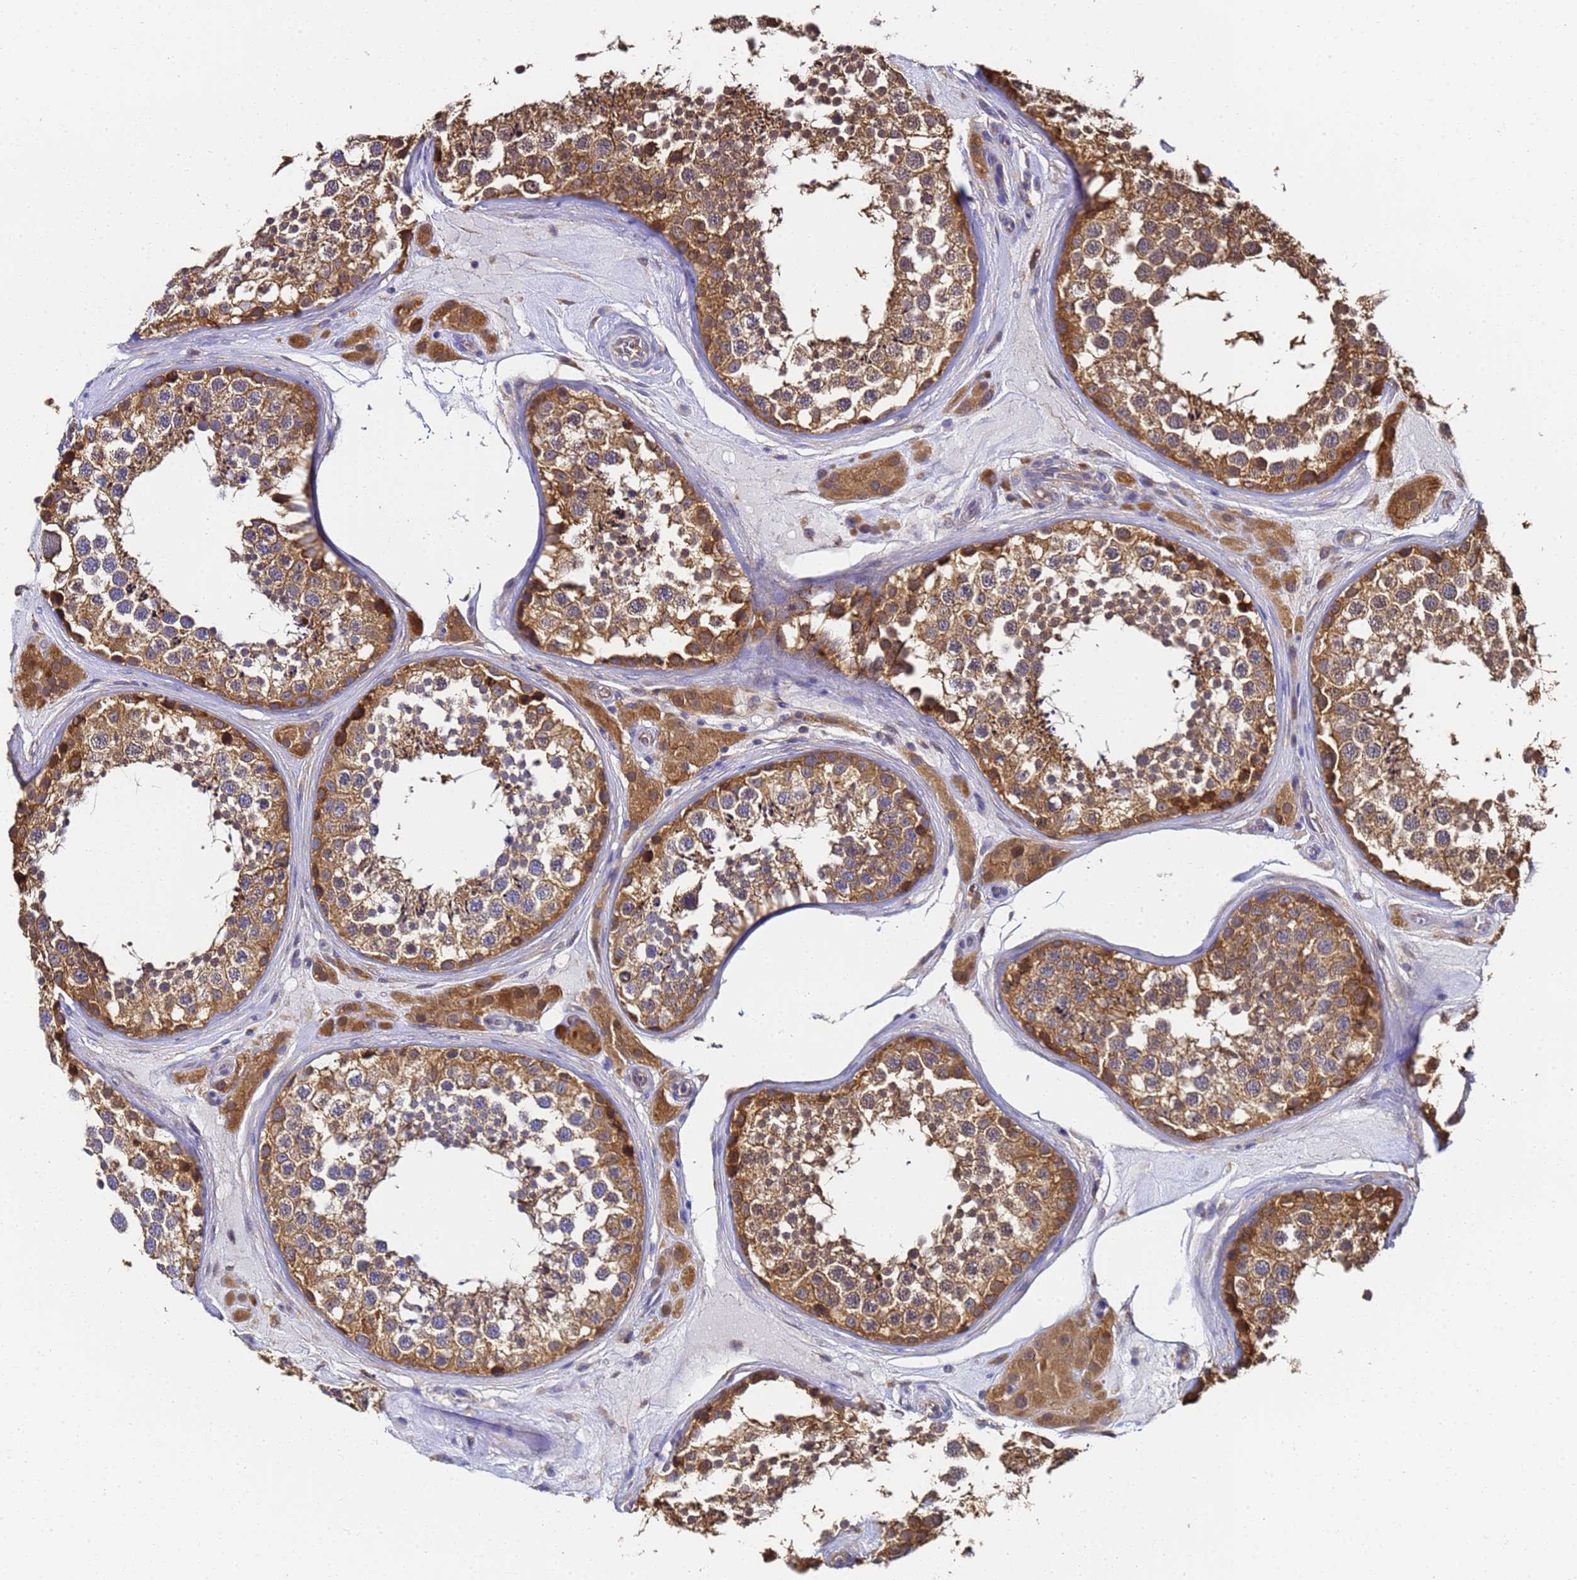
{"staining": {"intensity": "moderate", "quantity": ">75%", "location": "cytoplasmic/membranous"}, "tissue": "testis", "cell_type": "Cells in seminiferous ducts", "image_type": "normal", "snomed": [{"axis": "morphology", "description": "Normal tissue, NOS"}, {"axis": "topography", "description": "Testis"}], "caption": "Moderate cytoplasmic/membranous expression is present in about >75% of cells in seminiferous ducts in benign testis. (Stains: DAB in brown, nuclei in blue, Microscopy: brightfield microscopy at high magnification).", "gene": "NME1", "patient": {"sex": "male", "age": 46}}